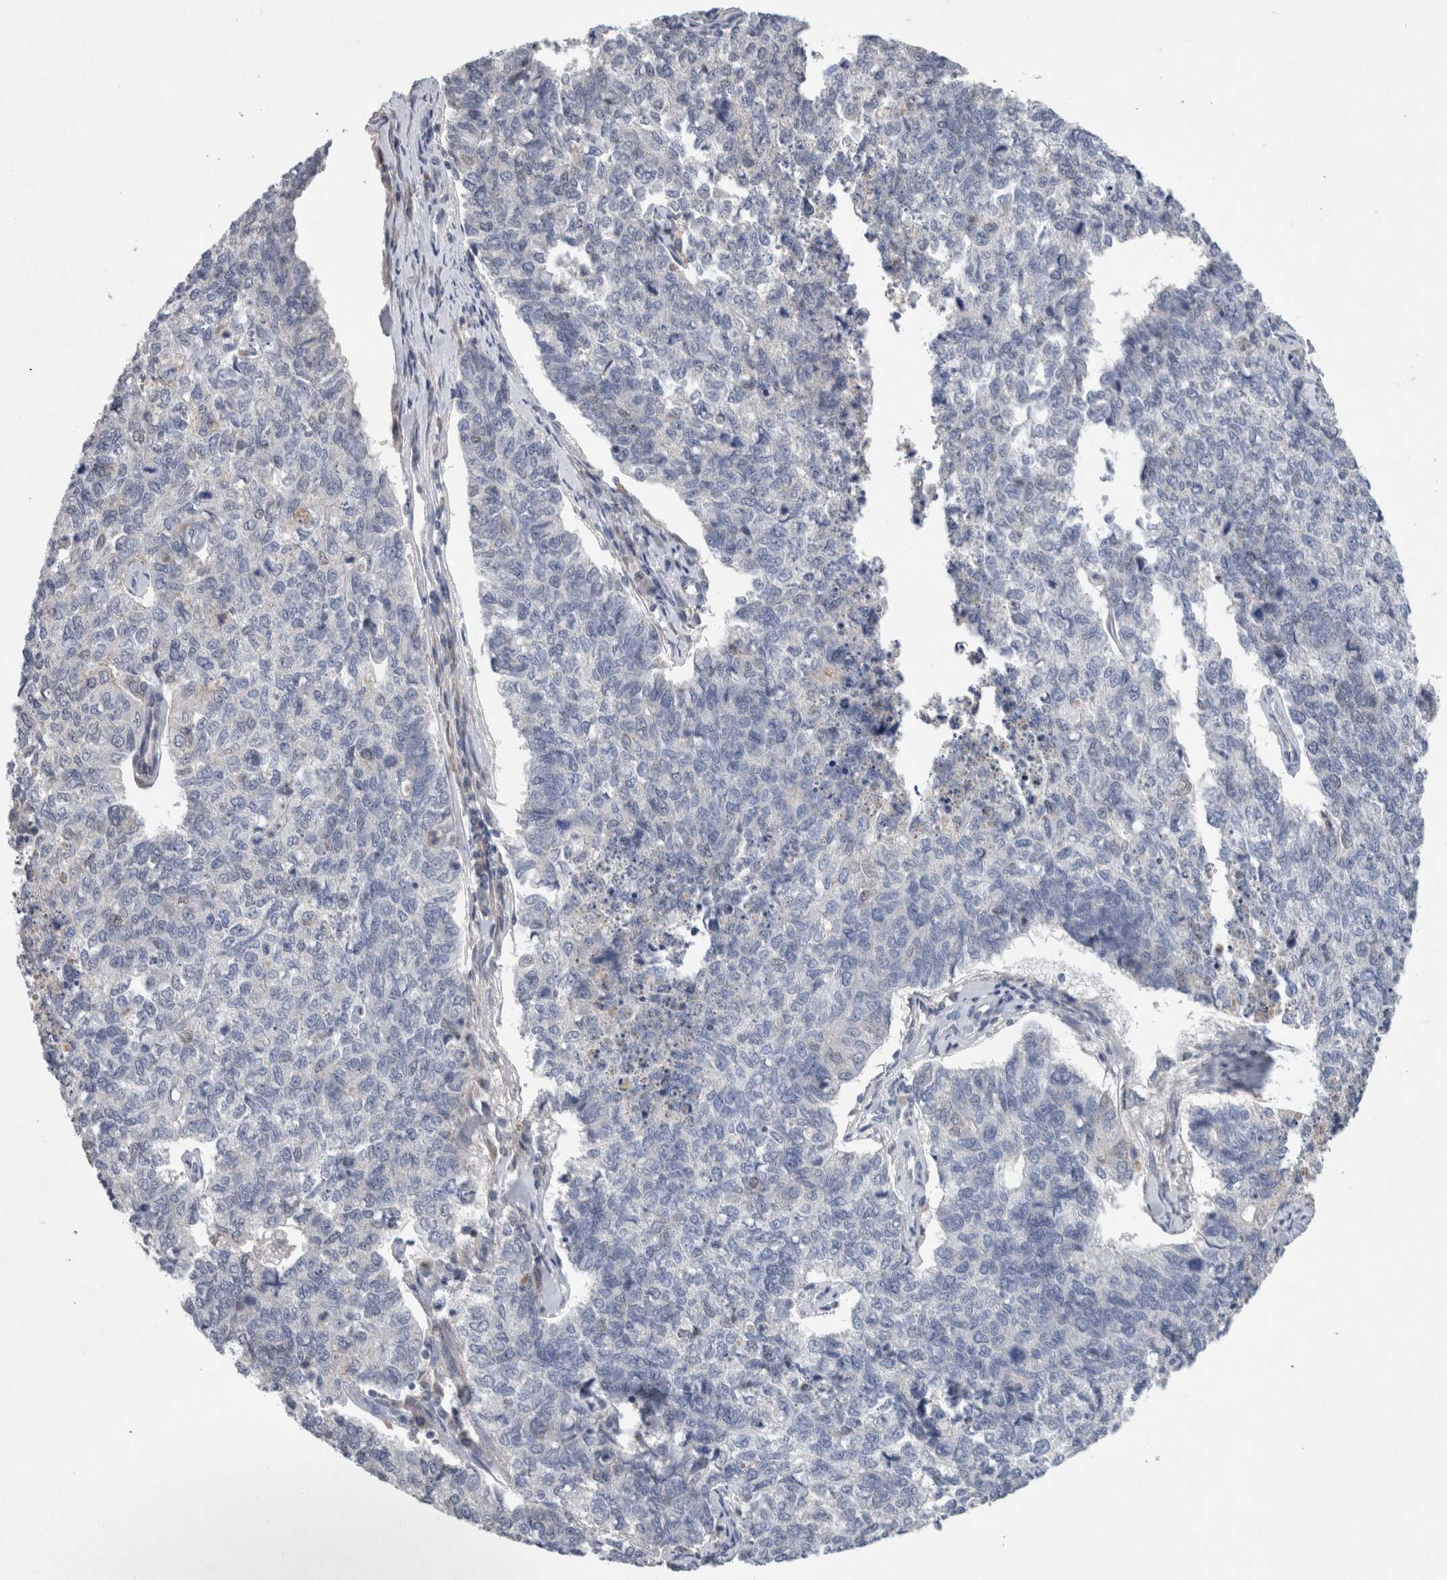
{"staining": {"intensity": "negative", "quantity": "none", "location": "none"}, "tissue": "cervical cancer", "cell_type": "Tumor cells", "image_type": "cancer", "snomed": [{"axis": "morphology", "description": "Squamous cell carcinoma, NOS"}, {"axis": "topography", "description": "Cervix"}], "caption": "This micrograph is of squamous cell carcinoma (cervical) stained with immunohistochemistry (IHC) to label a protein in brown with the nuclei are counter-stained blue. There is no staining in tumor cells. (Stains: DAB IHC with hematoxylin counter stain, Microscopy: brightfield microscopy at high magnification).", "gene": "HEXD", "patient": {"sex": "female", "age": 63}}